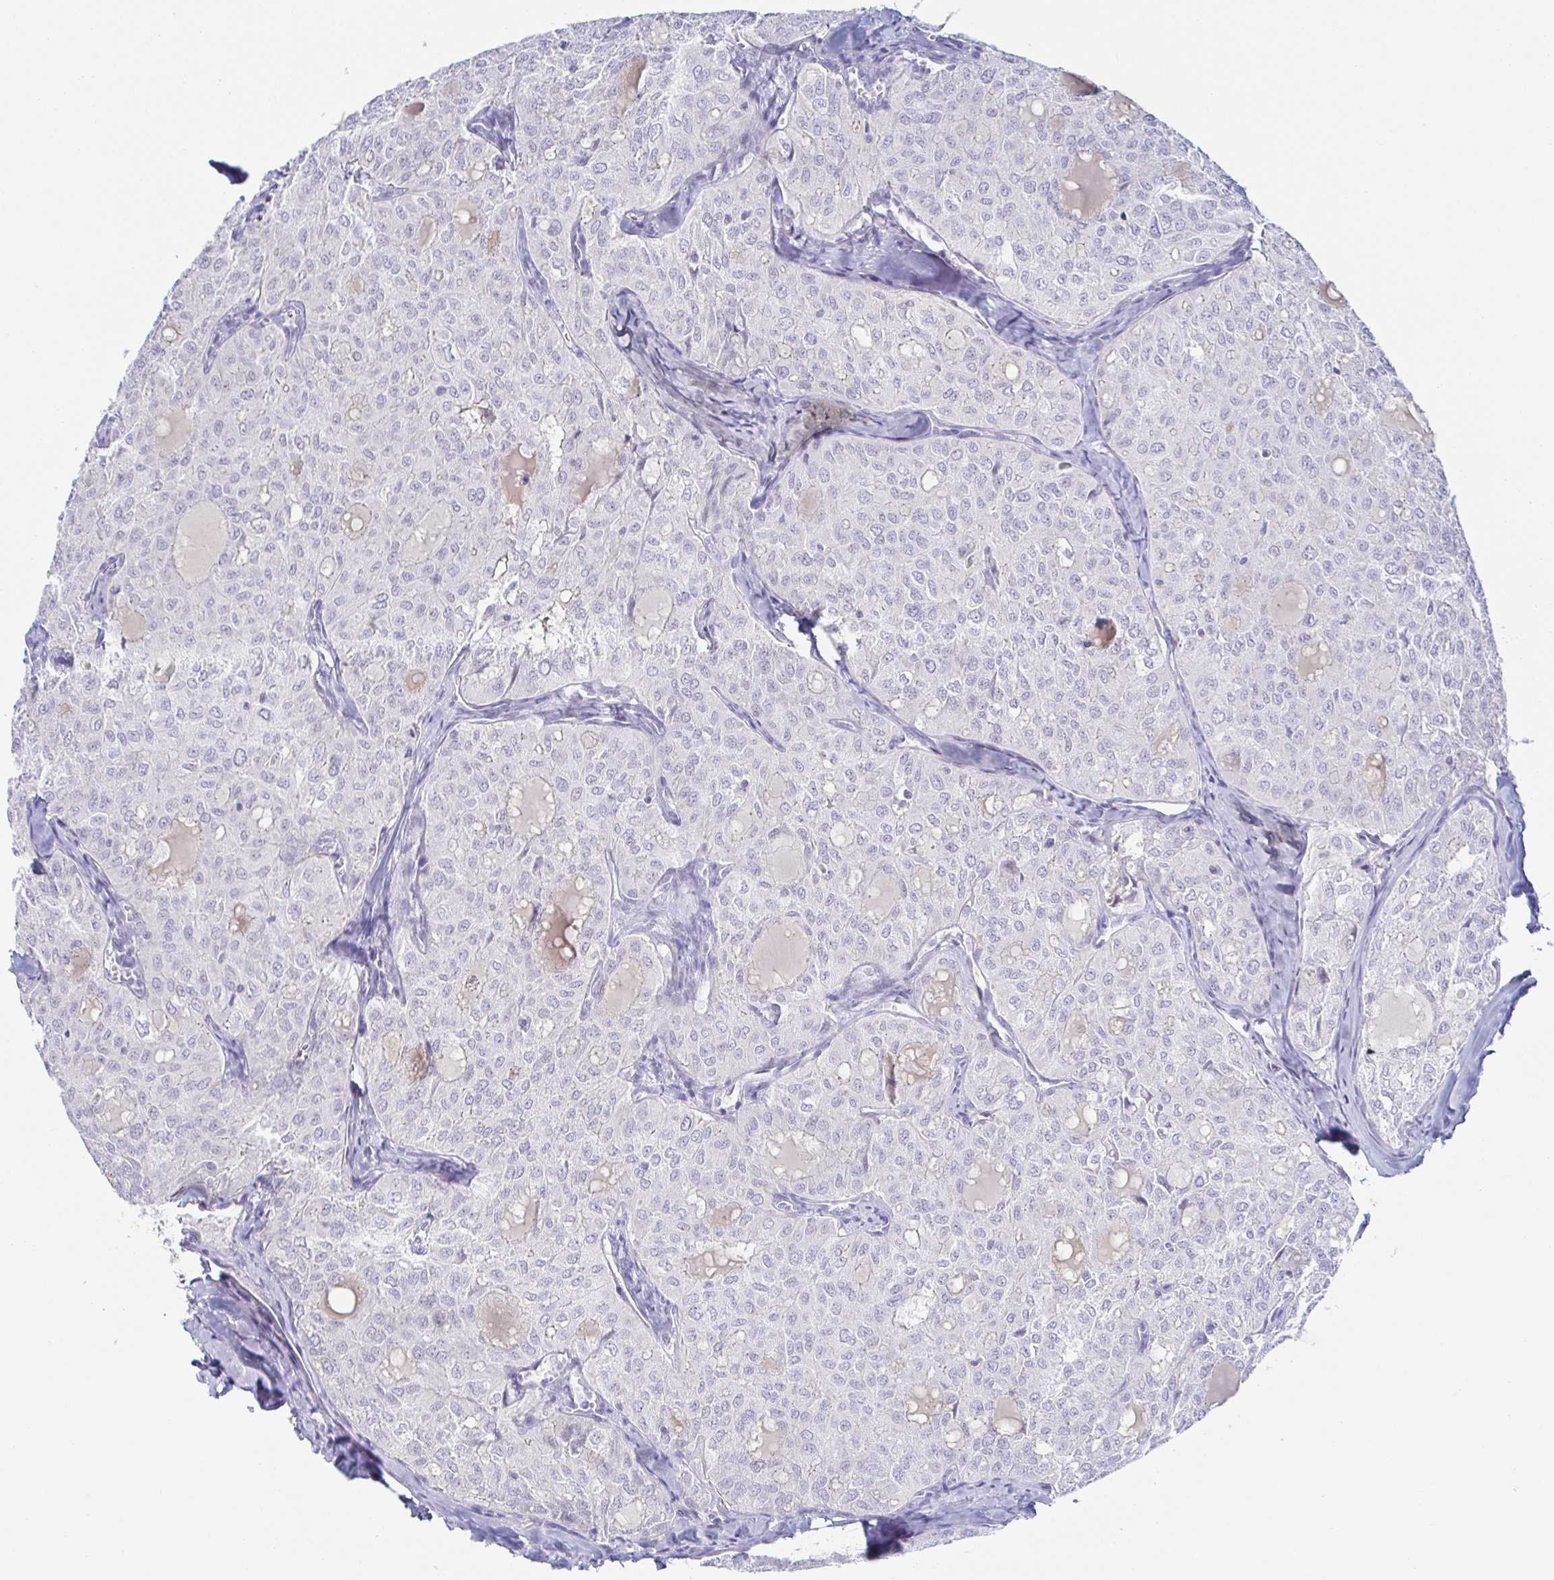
{"staining": {"intensity": "negative", "quantity": "none", "location": "none"}, "tissue": "thyroid cancer", "cell_type": "Tumor cells", "image_type": "cancer", "snomed": [{"axis": "morphology", "description": "Follicular adenoma carcinoma, NOS"}, {"axis": "topography", "description": "Thyroid gland"}], "caption": "High power microscopy image of an IHC micrograph of thyroid cancer, revealing no significant positivity in tumor cells.", "gene": "RHOV", "patient": {"sex": "male", "age": 75}}